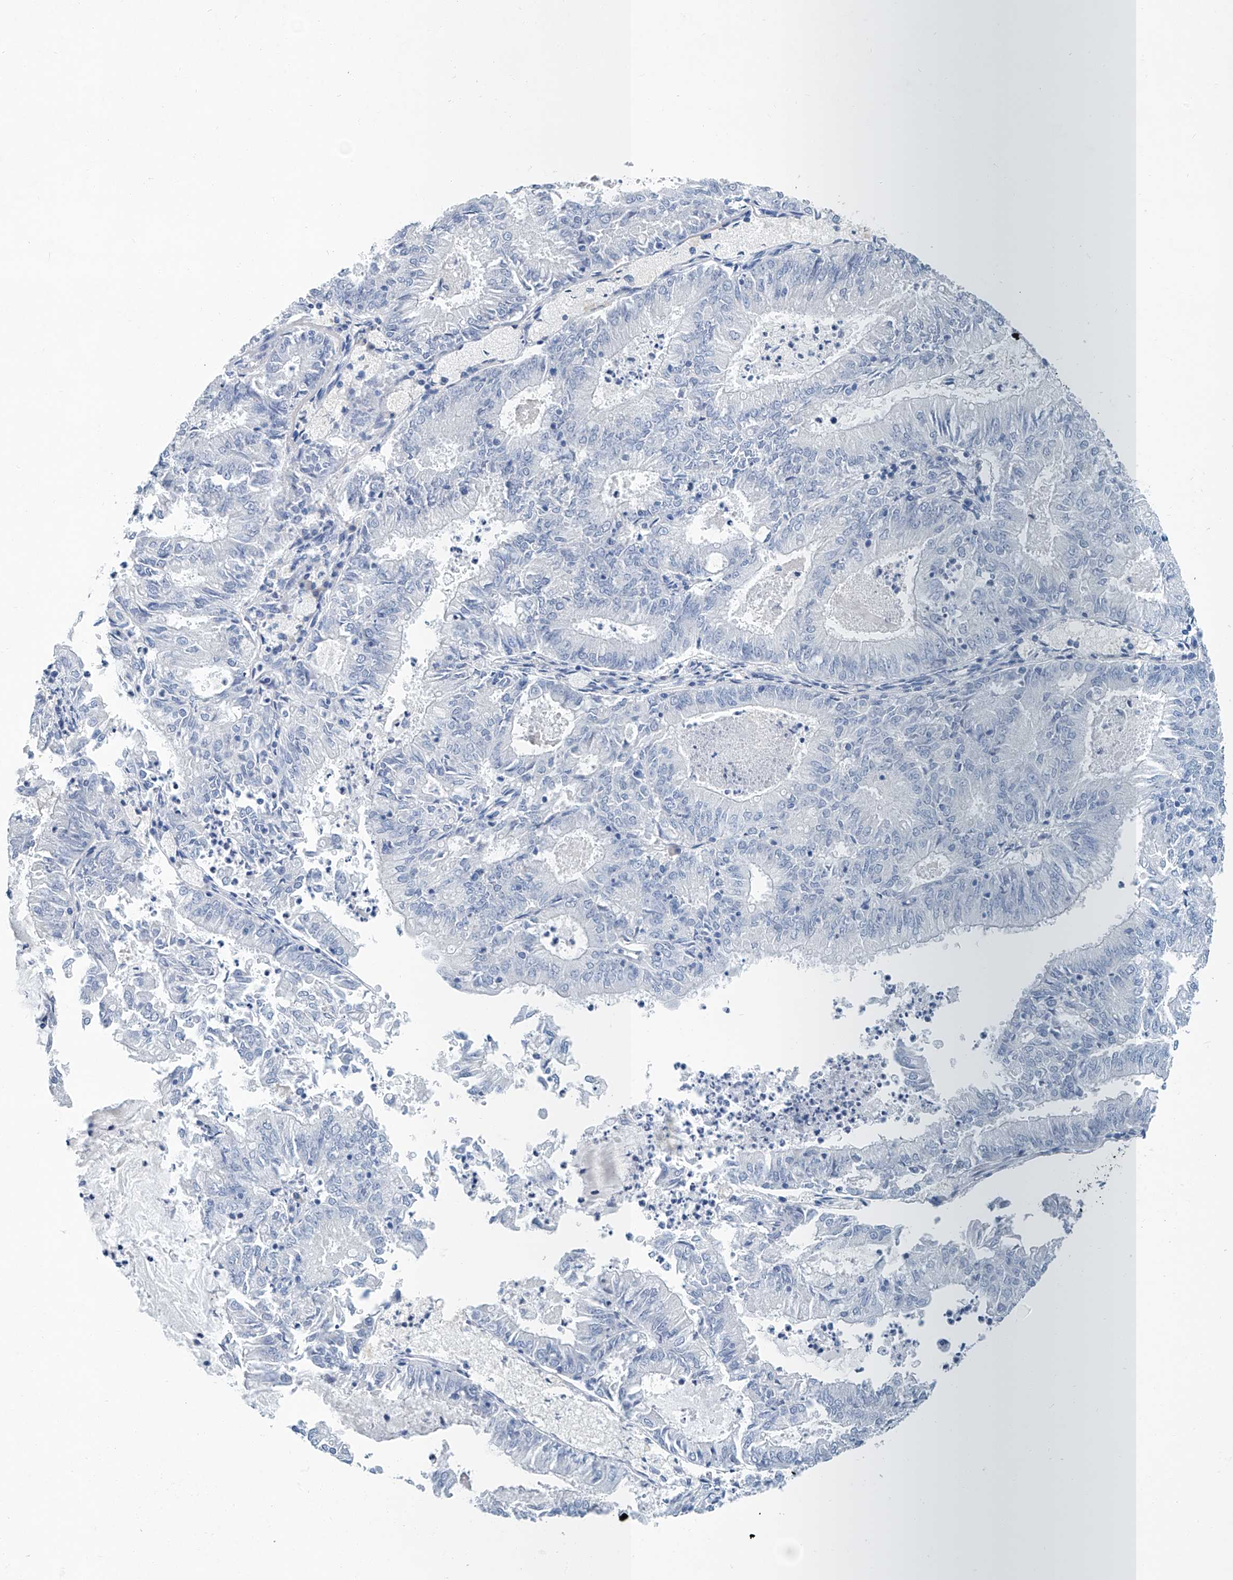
{"staining": {"intensity": "negative", "quantity": "none", "location": "none"}, "tissue": "endometrial cancer", "cell_type": "Tumor cells", "image_type": "cancer", "snomed": [{"axis": "morphology", "description": "Adenocarcinoma, NOS"}, {"axis": "topography", "description": "Endometrium"}], "caption": "Immunohistochemical staining of human adenocarcinoma (endometrial) demonstrates no significant staining in tumor cells.", "gene": "CYP2A7", "patient": {"sex": "female", "age": 57}}